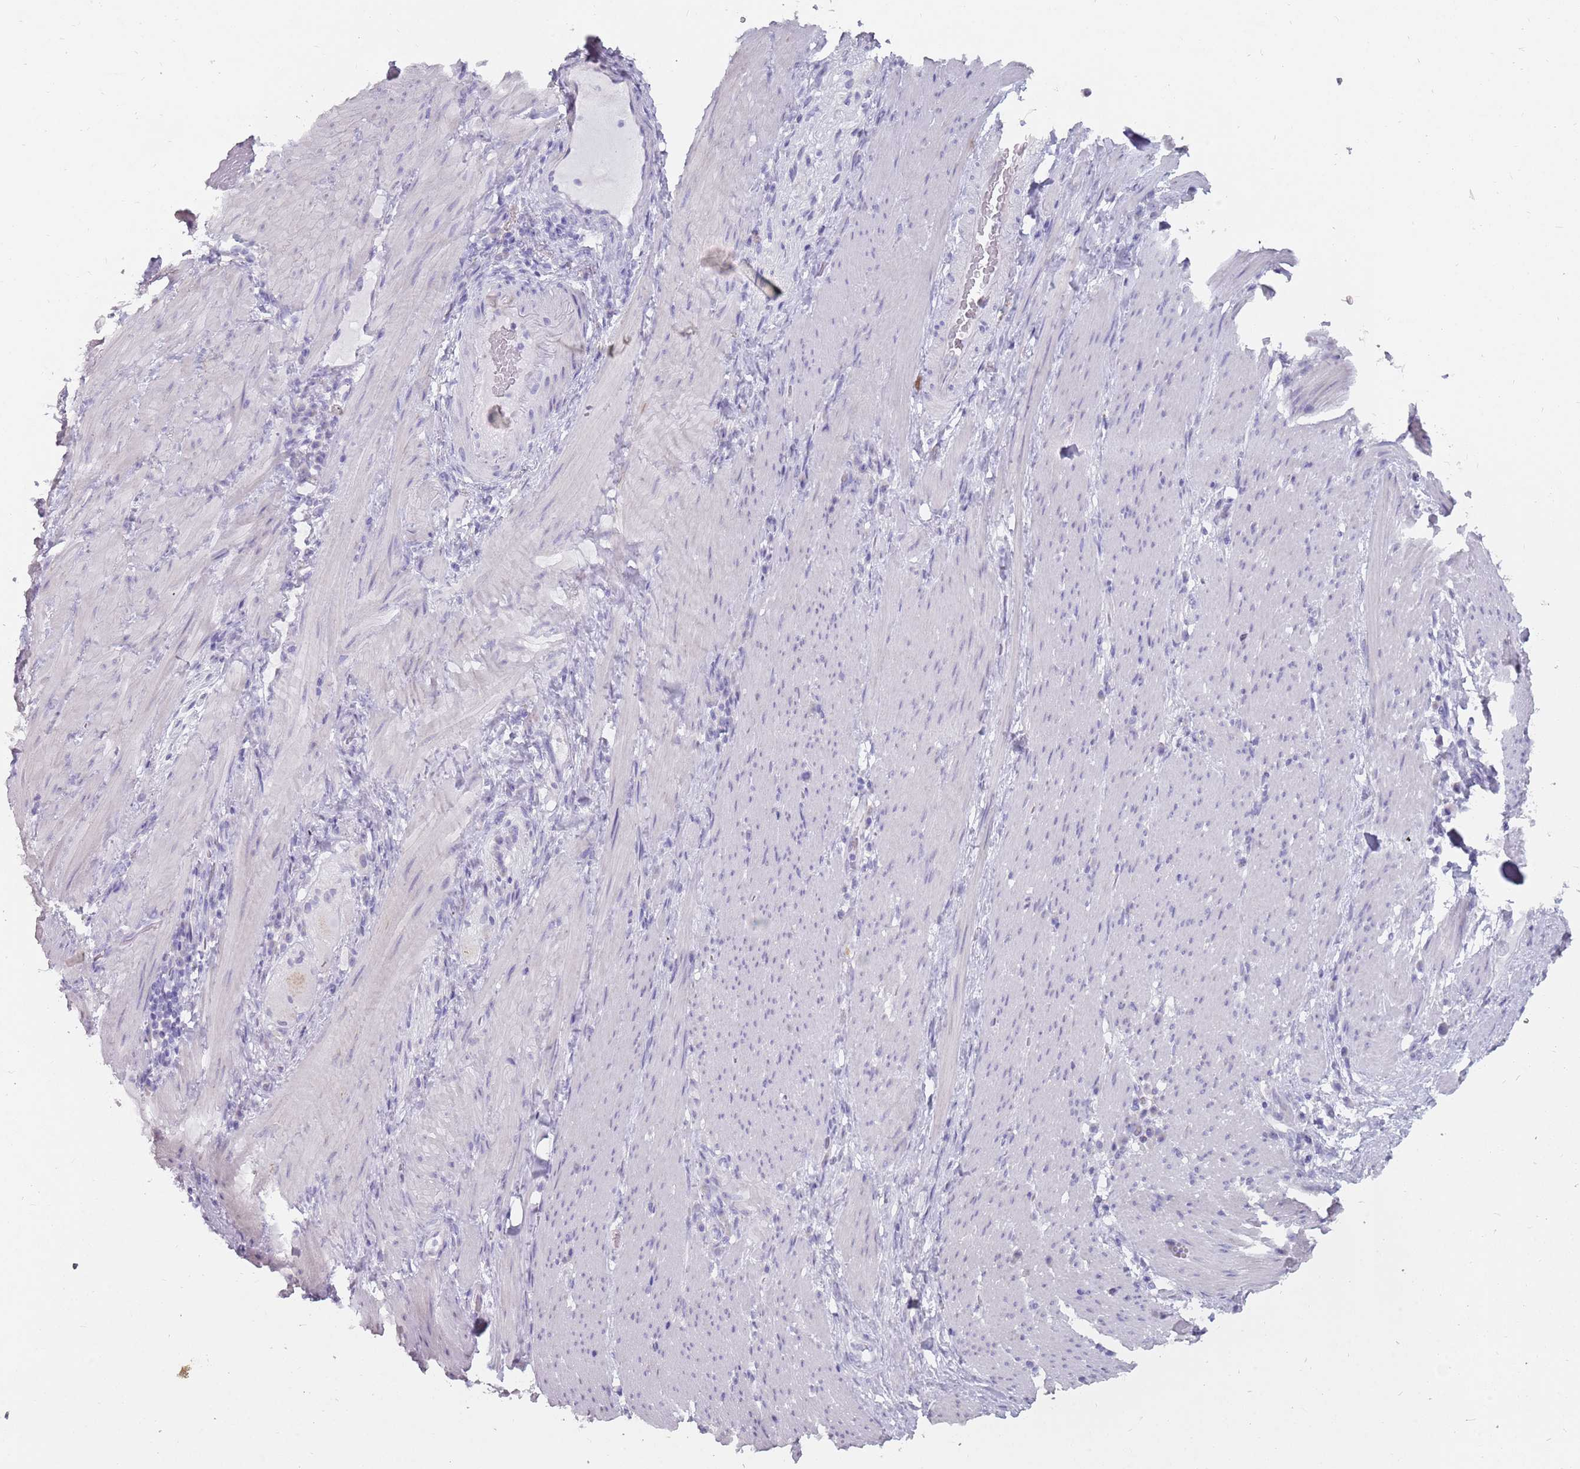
{"staining": {"intensity": "negative", "quantity": "none", "location": "none"}, "tissue": "stomach cancer", "cell_type": "Tumor cells", "image_type": "cancer", "snomed": [{"axis": "morphology", "description": "Normal tissue, NOS"}, {"axis": "morphology", "description": "Adenocarcinoma, NOS"}, {"axis": "topography", "description": "Stomach"}], "caption": "A high-resolution histopathology image shows immunohistochemistry (IHC) staining of stomach adenocarcinoma, which reveals no significant expression in tumor cells.", "gene": "DDX4", "patient": {"sex": "female", "age": 64}}